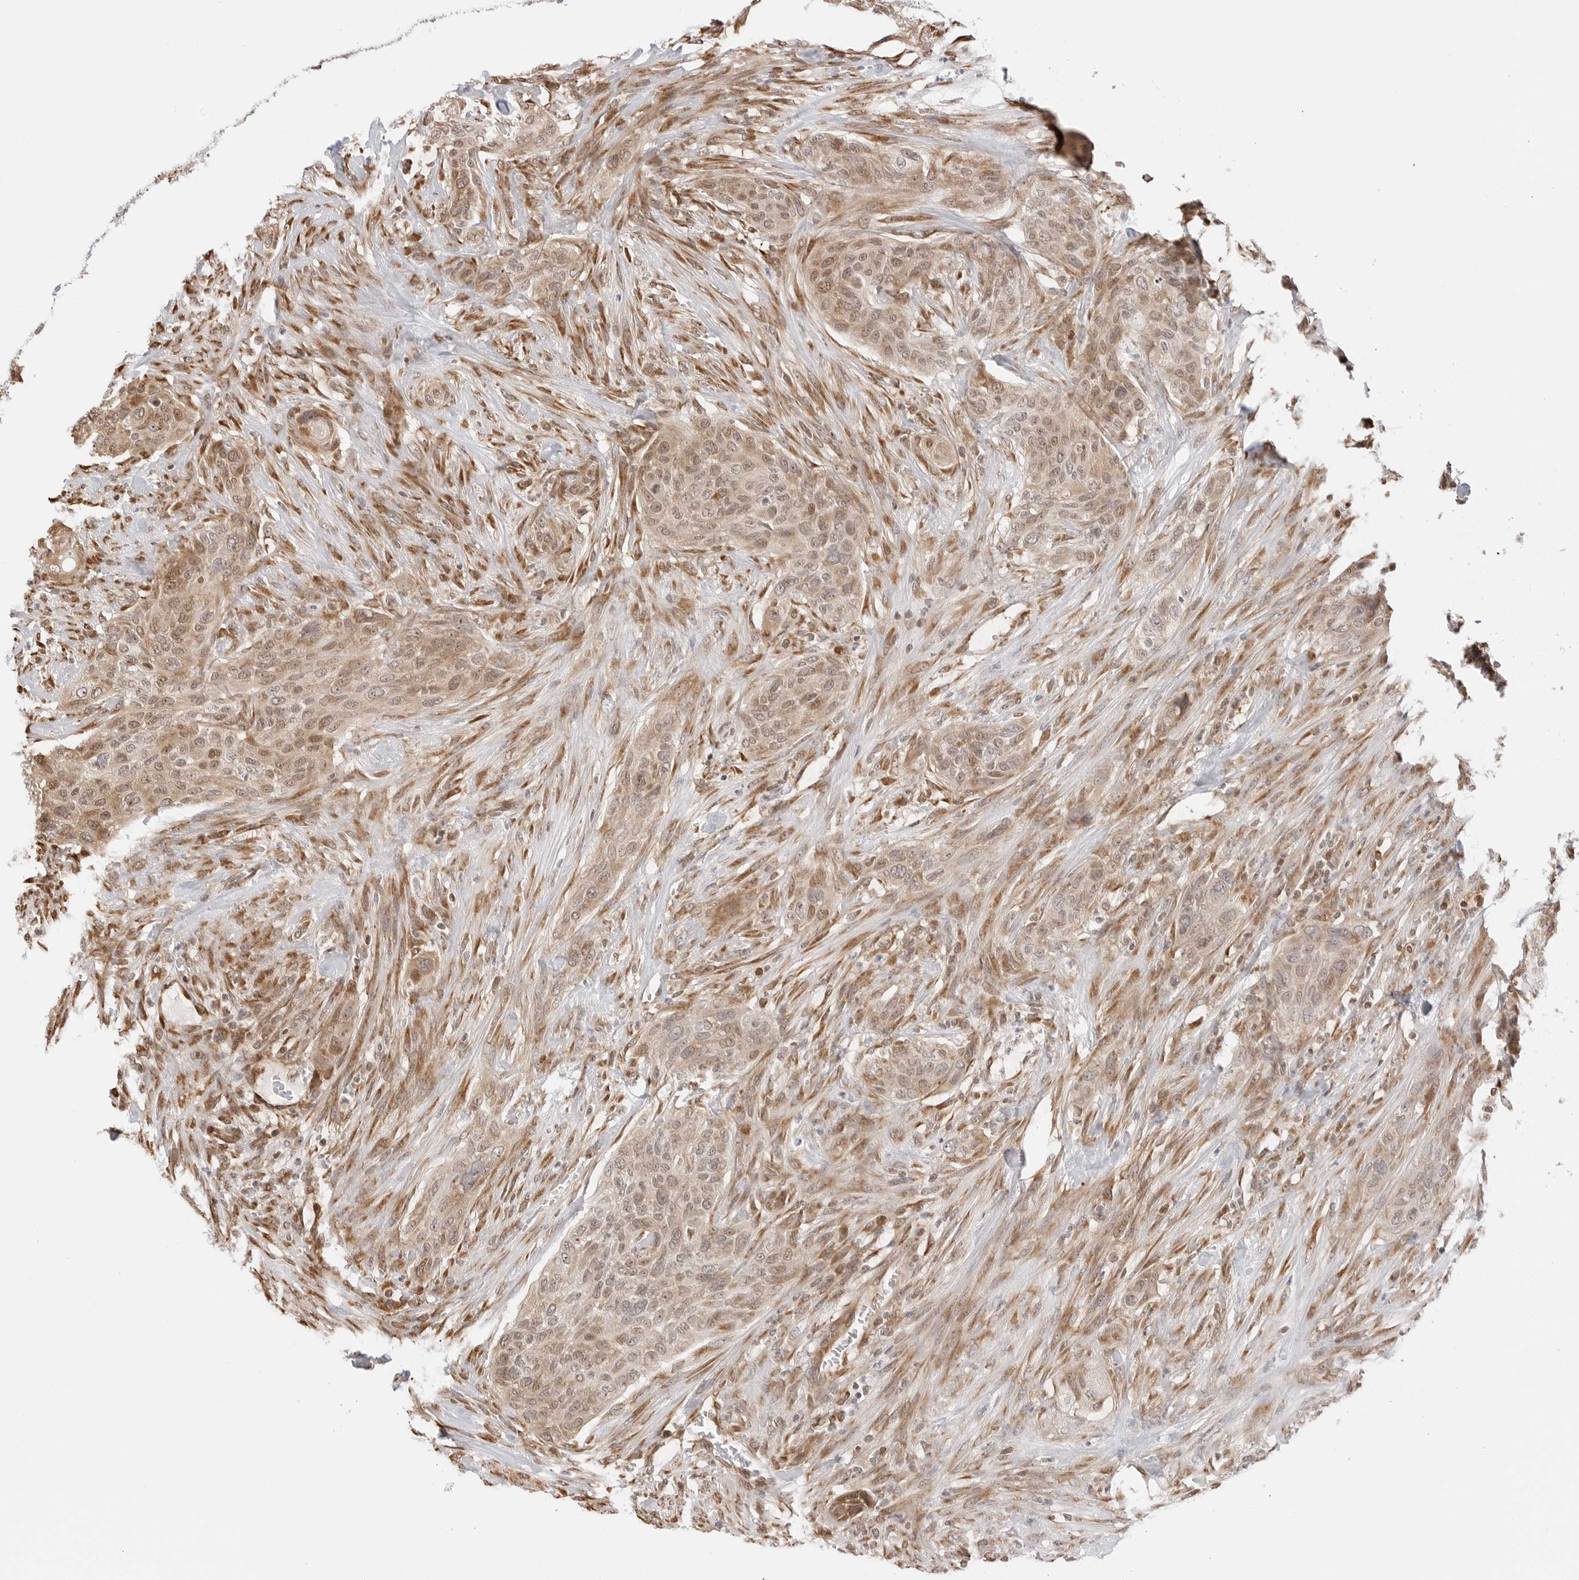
{"staining": {"intensity": "weak", "quantity": "25%-75%", "location": "cytoplasmic/membranous,nuclear"}, "tissue": "urothelial cancer", "cell_type": "Tumor cells", "image_type": "cancer", "snomed": [{"axis": "morphology", "description": "Urothelial carcinoma, High grade"}, {"axis": "topography", "description": "Urinary bladder"}], "caption": "High-power microscopy captured an immunohistochemistry histopathology image of urothelial carcinoma (high-grade), revealing weak cytoplasmic/membranous and nuclear positivity in about 25%-75% of tumor cells.", "gene": "FKBP14", "patient": {"sex": "male", "age": 35}}